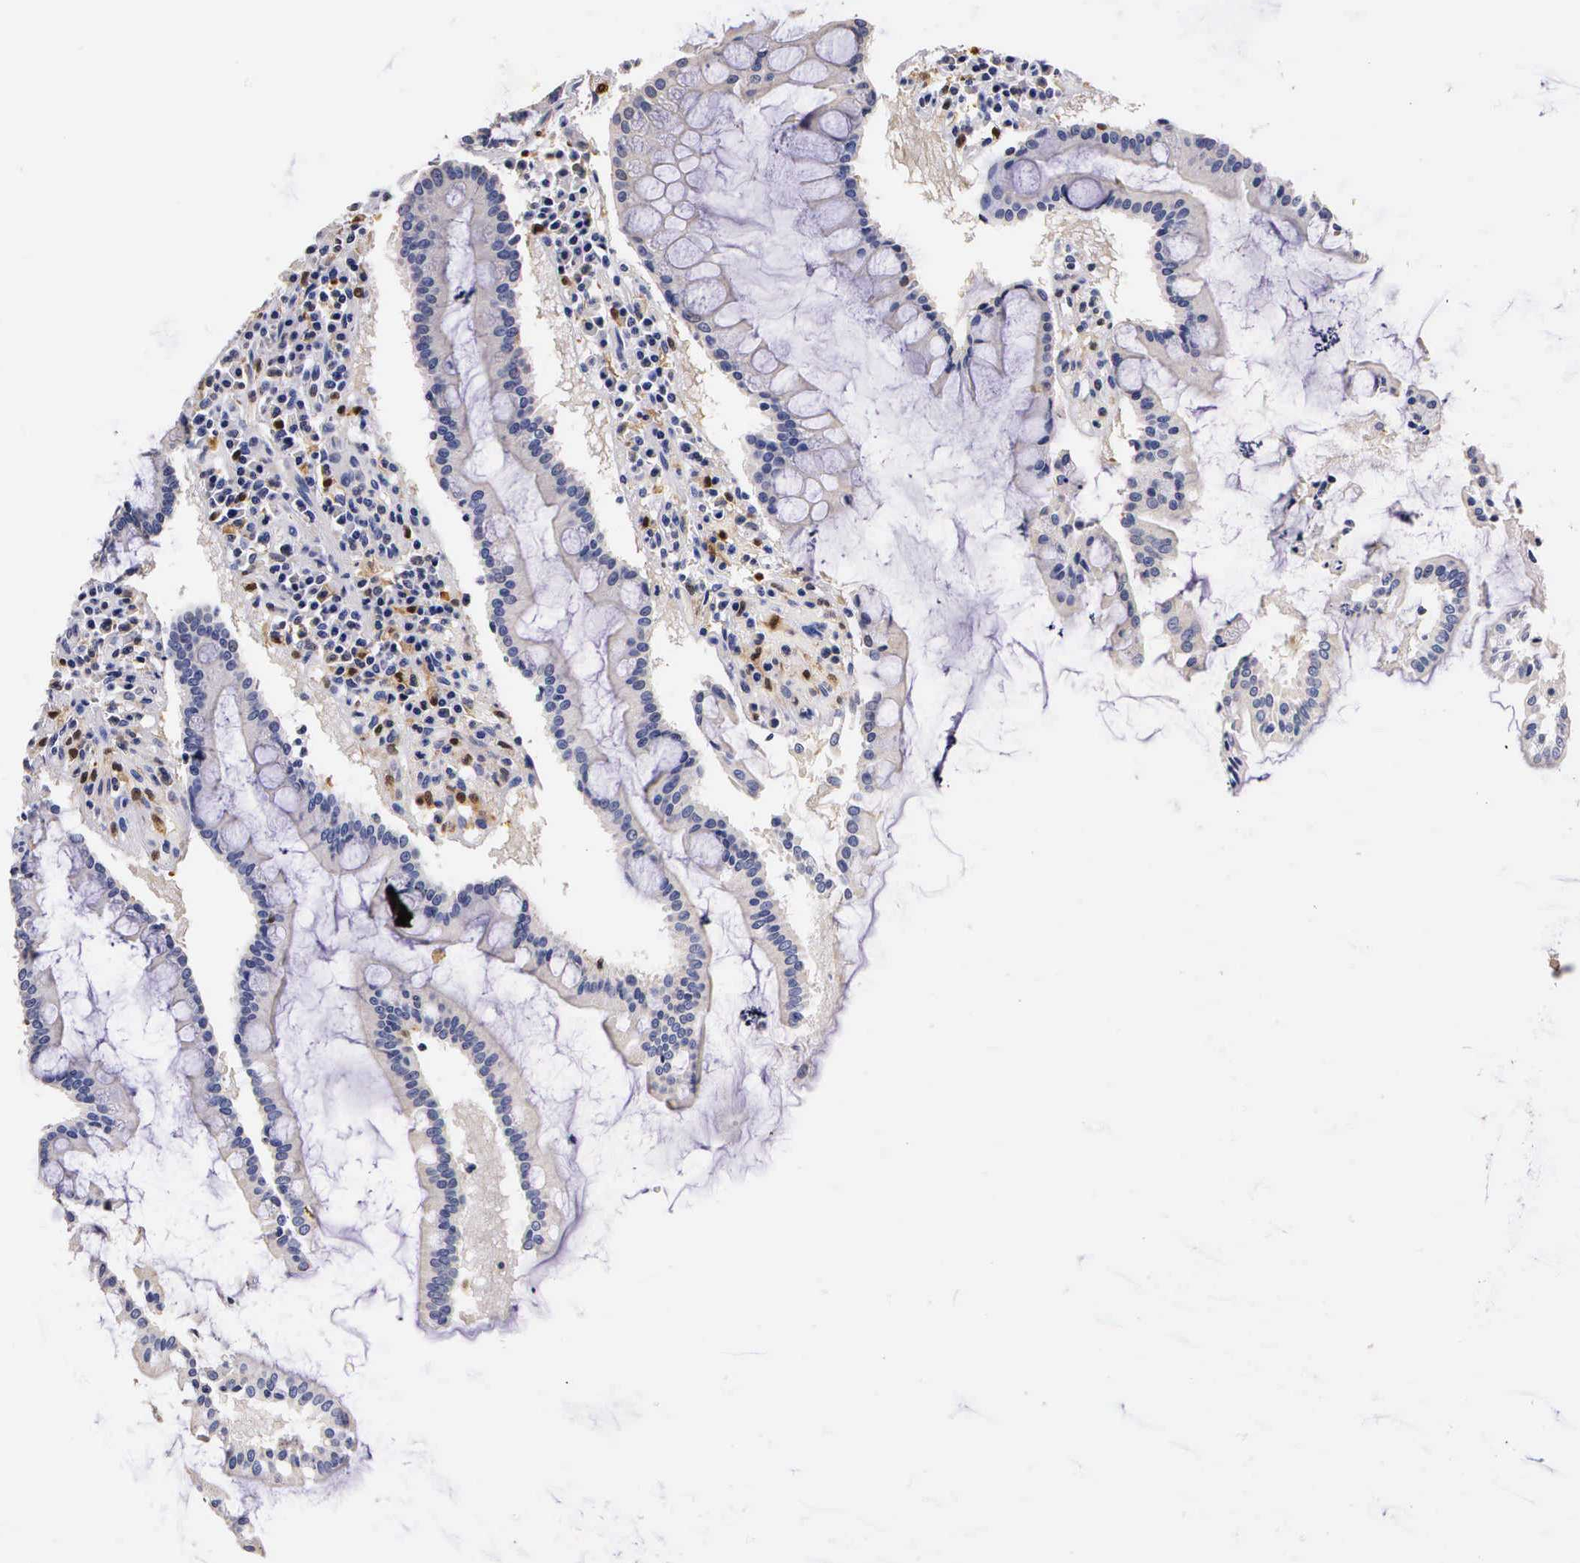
{"staining": {"intensity": "negative", "quantity": "none", "location": "none"}, "tissue": "duodenum", "cell_type": "Glandular cells", "image_type": "normal", "snomed": [{"axis": "morphology", "description": "Normal tissue, NOS"}, {"axis": "topography", "description": "Duodenum"}], "caption": "A histopathology image of duodenum stained for a protein reveals no brown staining in glandular cells. (Stains: DAB IHC with hematoxylin counter stain, Microscopy: brightfield microscopy at high magnification).", "gene": "RENBP", "patient": {"sex": "male", "age": 73}}